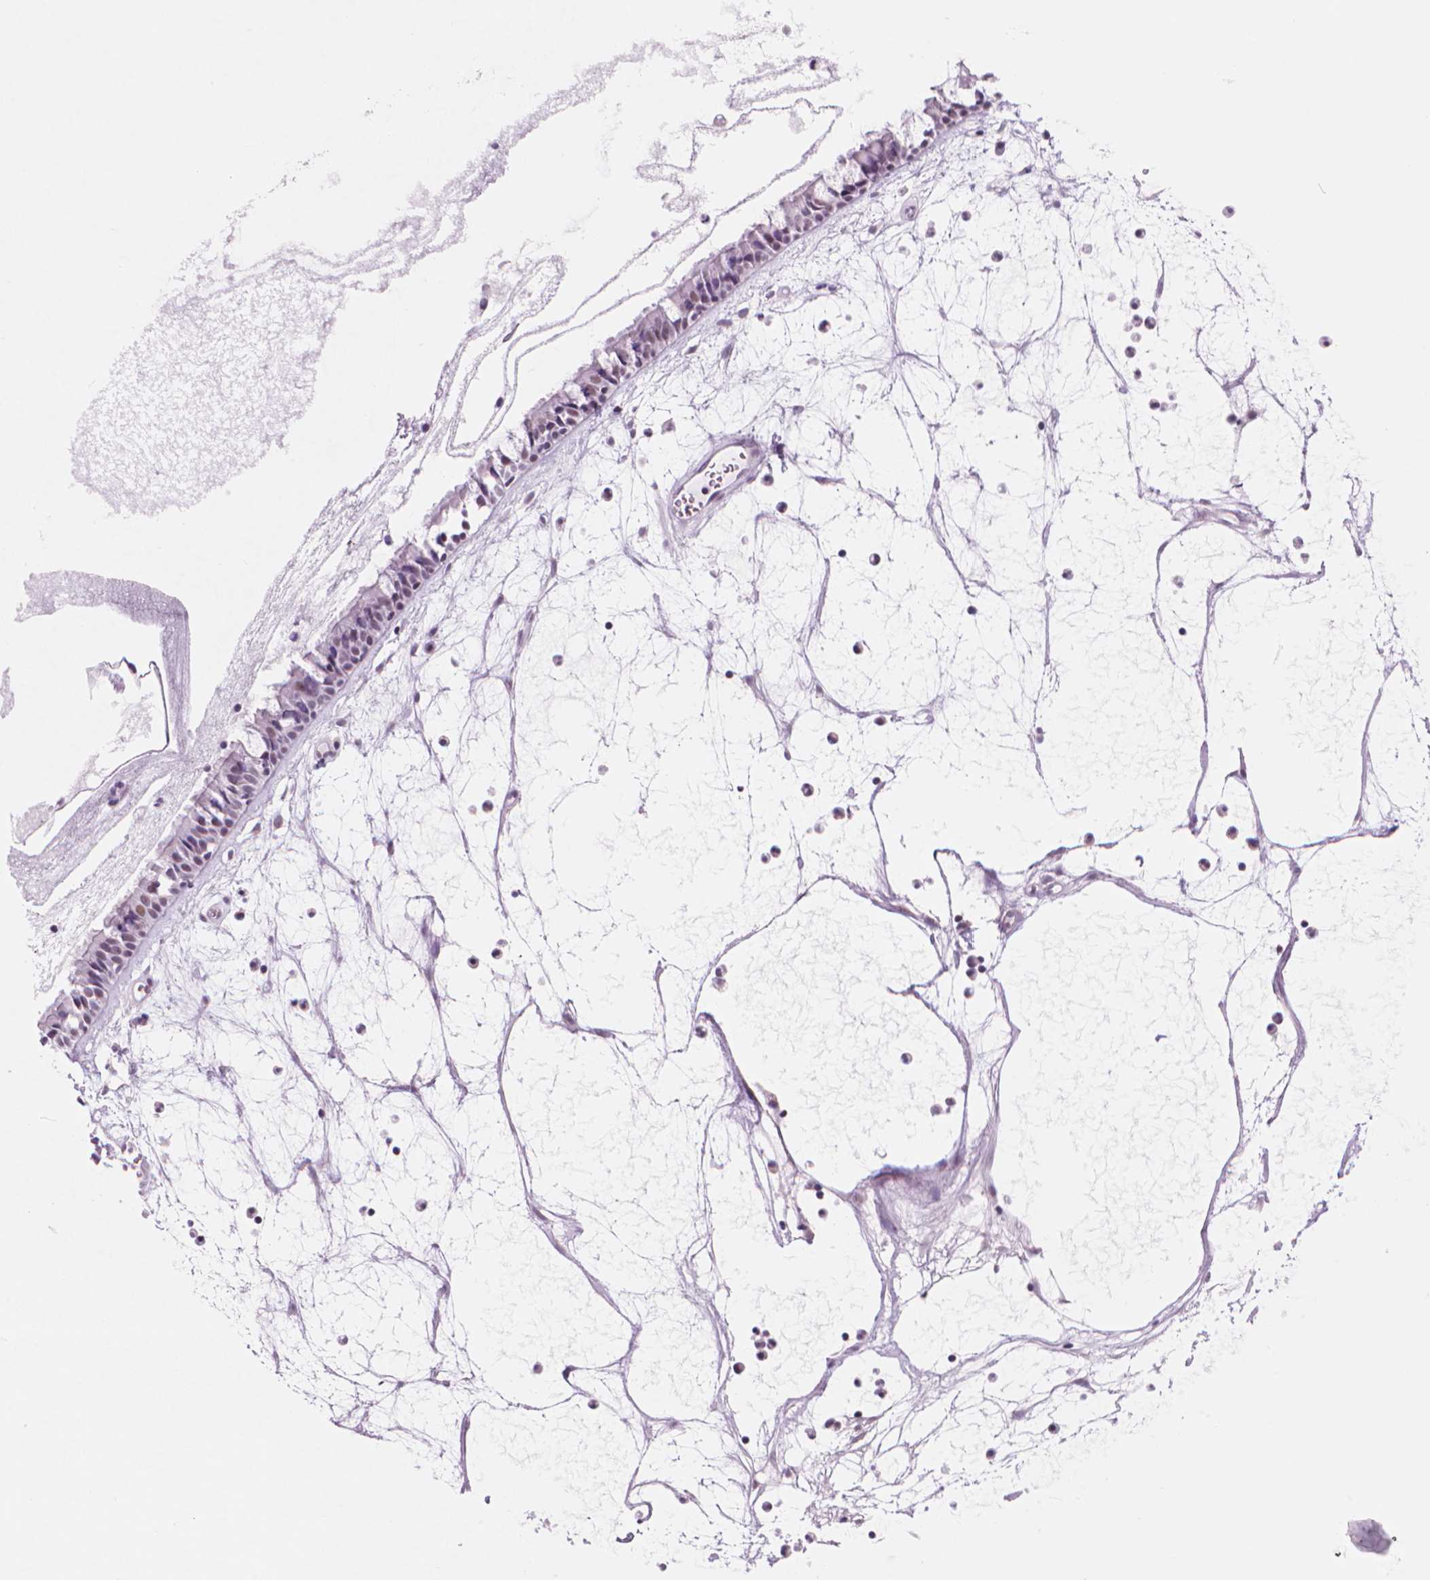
{"staining": {"intensity": "moderate", "quantity": "25%-75%", "location": "nuclear"}, "tissue": "nasopharynx", "cell_type": "Respiratory epithelial cells", "image_type": "normal", "snomed": [{"axis": "morphology", "description": "Normal tissue, NOS"}, {"axis": "topography", "description": "Nasopharynx"}], "caption": "Brown immunohistochemical staining in unremarkable nasopharynx exhibits moderate nuclear staining in approximately 25%-75% of respiratory epithelial cells.", "gene": "POLR3D", "patient": {"sex": "male", "age": 31}}